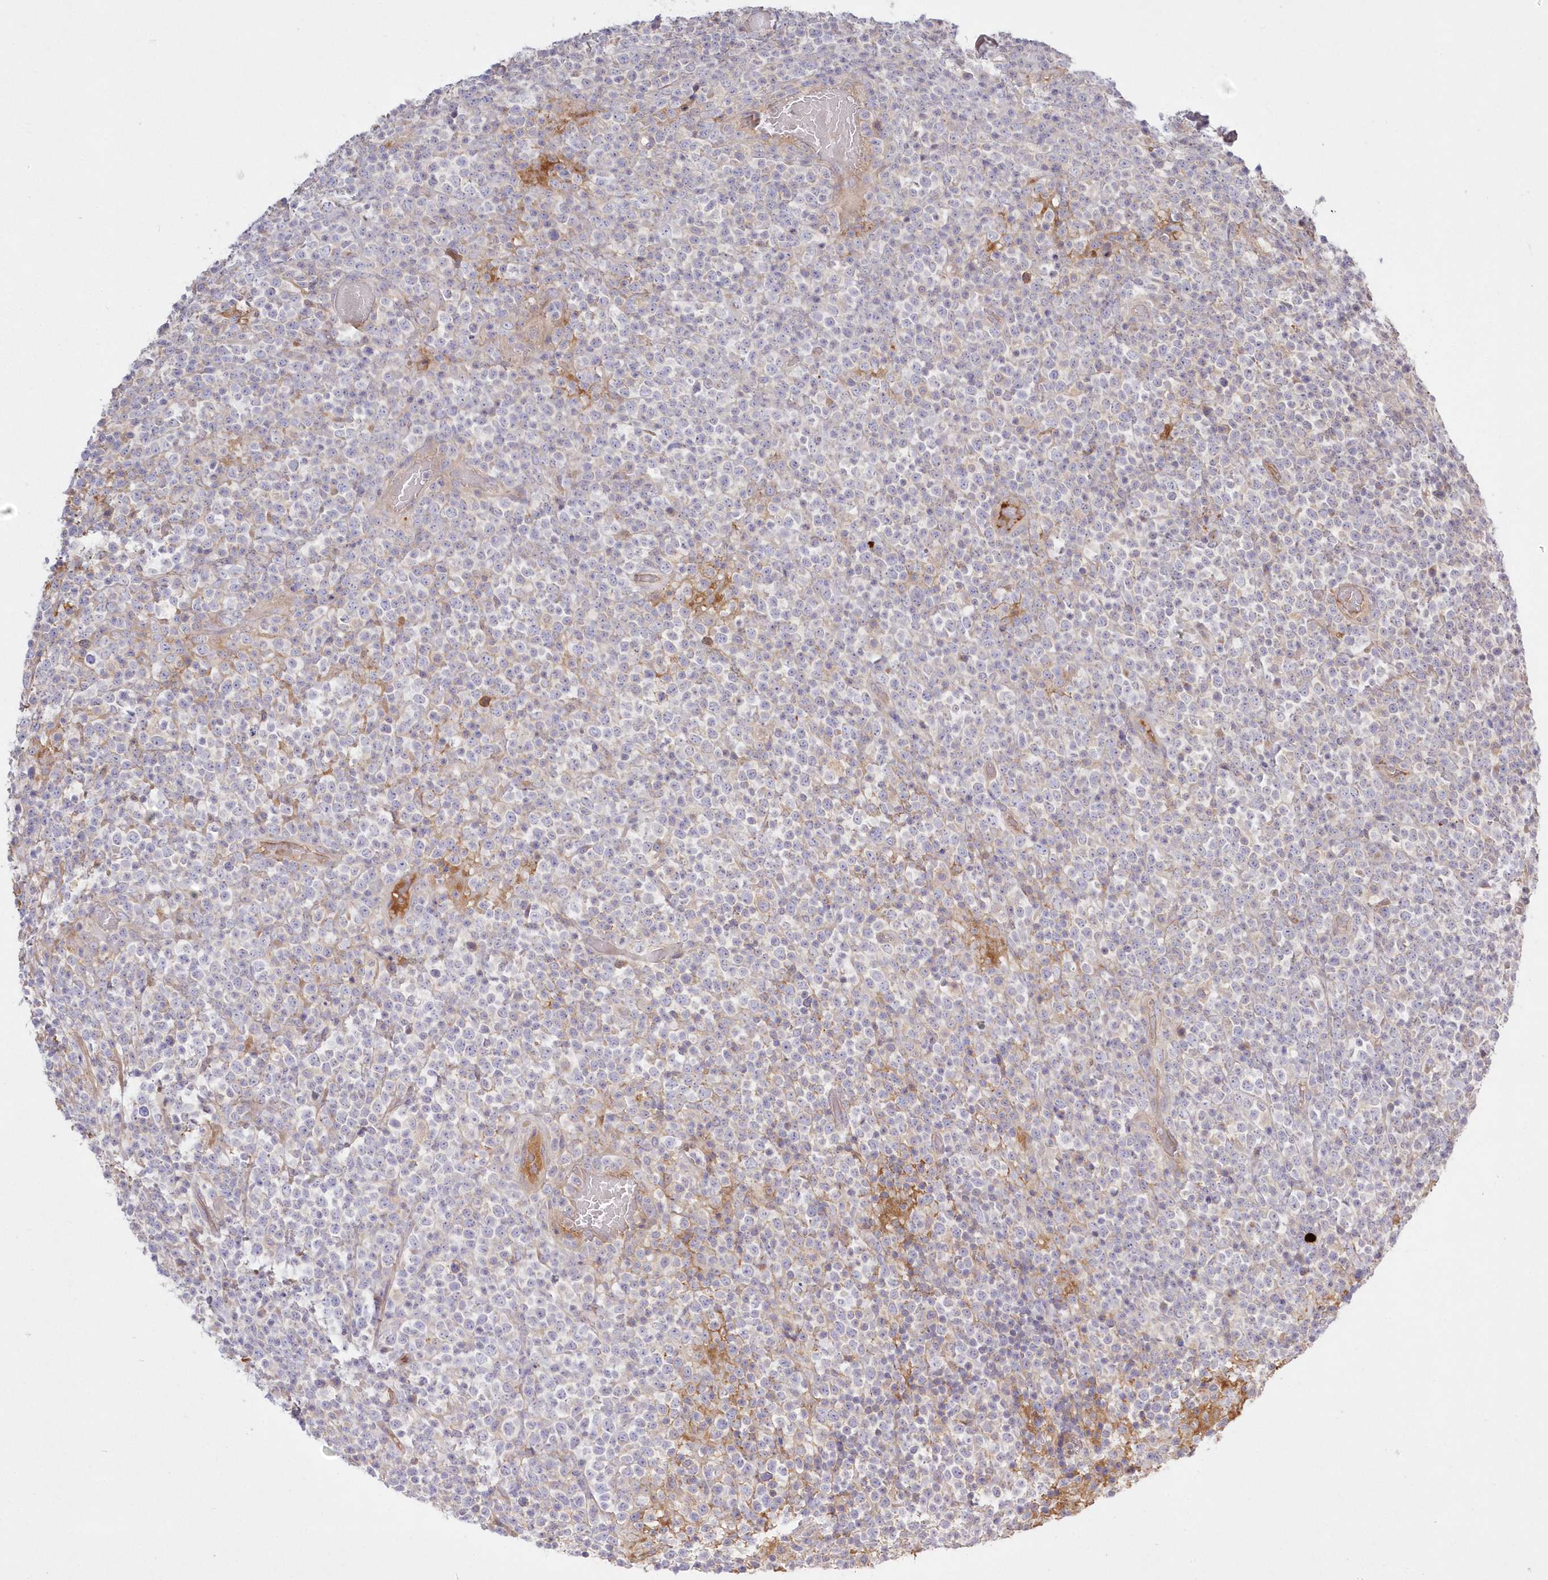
{"staining": {"intensity": "negative", "quantity": "none", "location": "none"}, "tissue": "lymphoma", "cell_type": "Tumor cells", "image_type": "cancer", "snomed": [{"axis": "morphology", "description": "Malignant lymphoma, non-Hodgkin's type, High grade"}, {"axis": "topography", "description": "Colon"}], "caption": "Tumor cells show no significant protein staining in lymphoma.", "gene": "WBP1L", "patient": {"sex": "female", "age": 53}}